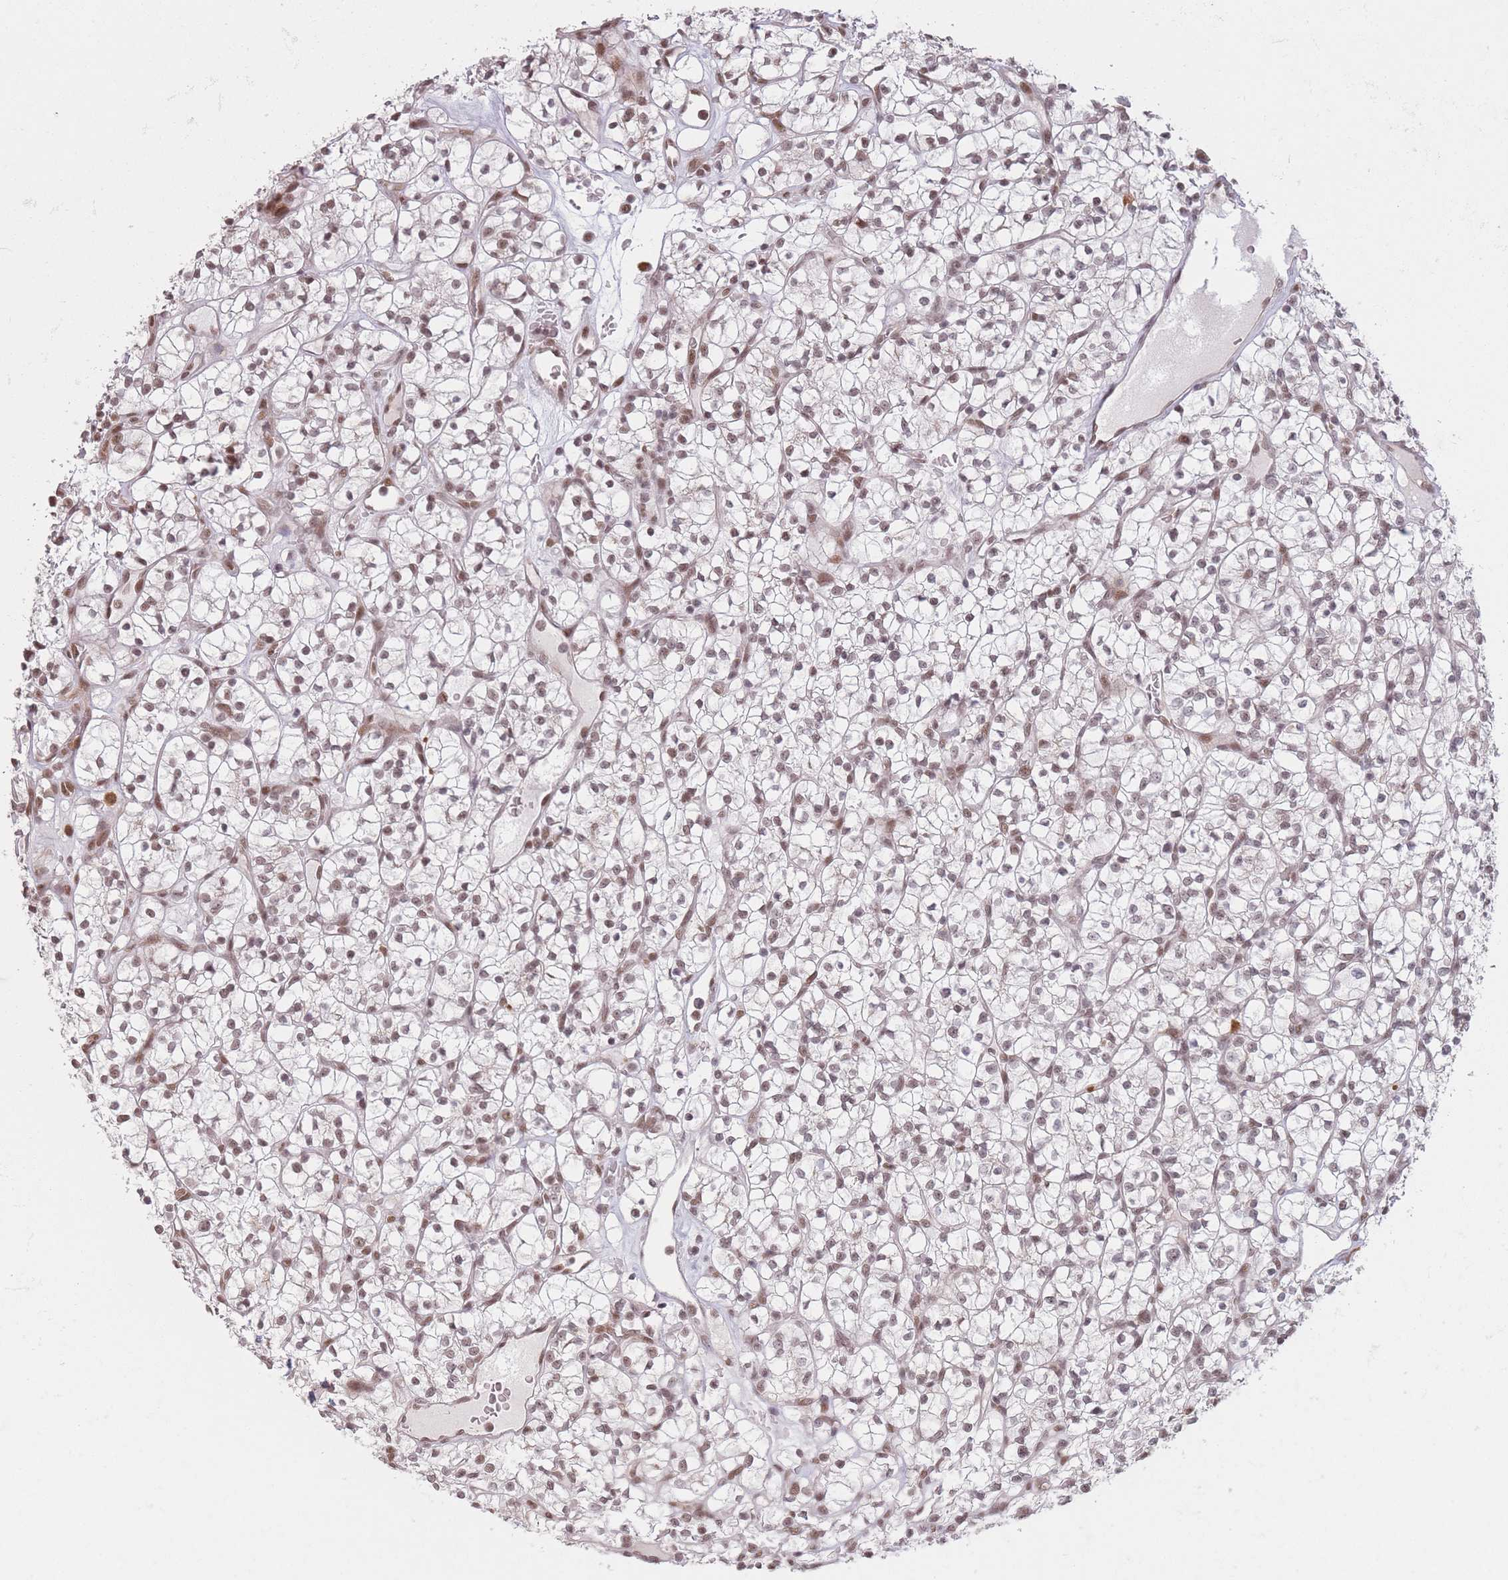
{"staining": {"intensity": "moderate", "quantity": ">75%", "location": "nuclear"}, "tissue": "renal cancer", "cell_type": "Tumor cells", "image_type": "cancer", "snomed": [{"axis": "morphology", "description": "Adenocarcinoma, NOS"}, {"axis": "topography", "description": "Kidney"}], "caption": "An immunohistochemistry photomicrograph of neoplastic tissue is shown. Protein staining in brown labels moderate nuclear positivity in renal cancer (adenocarcinoma) within tumor cells. The protein is stained brown, and the nuclei are stained in blue (DAB (3,3'-diaminobenzidine) IHC with brightfield microscopy, high magnification).", "gene": "SUPT6H", "patient": {"sex": "female", "age": 64}}